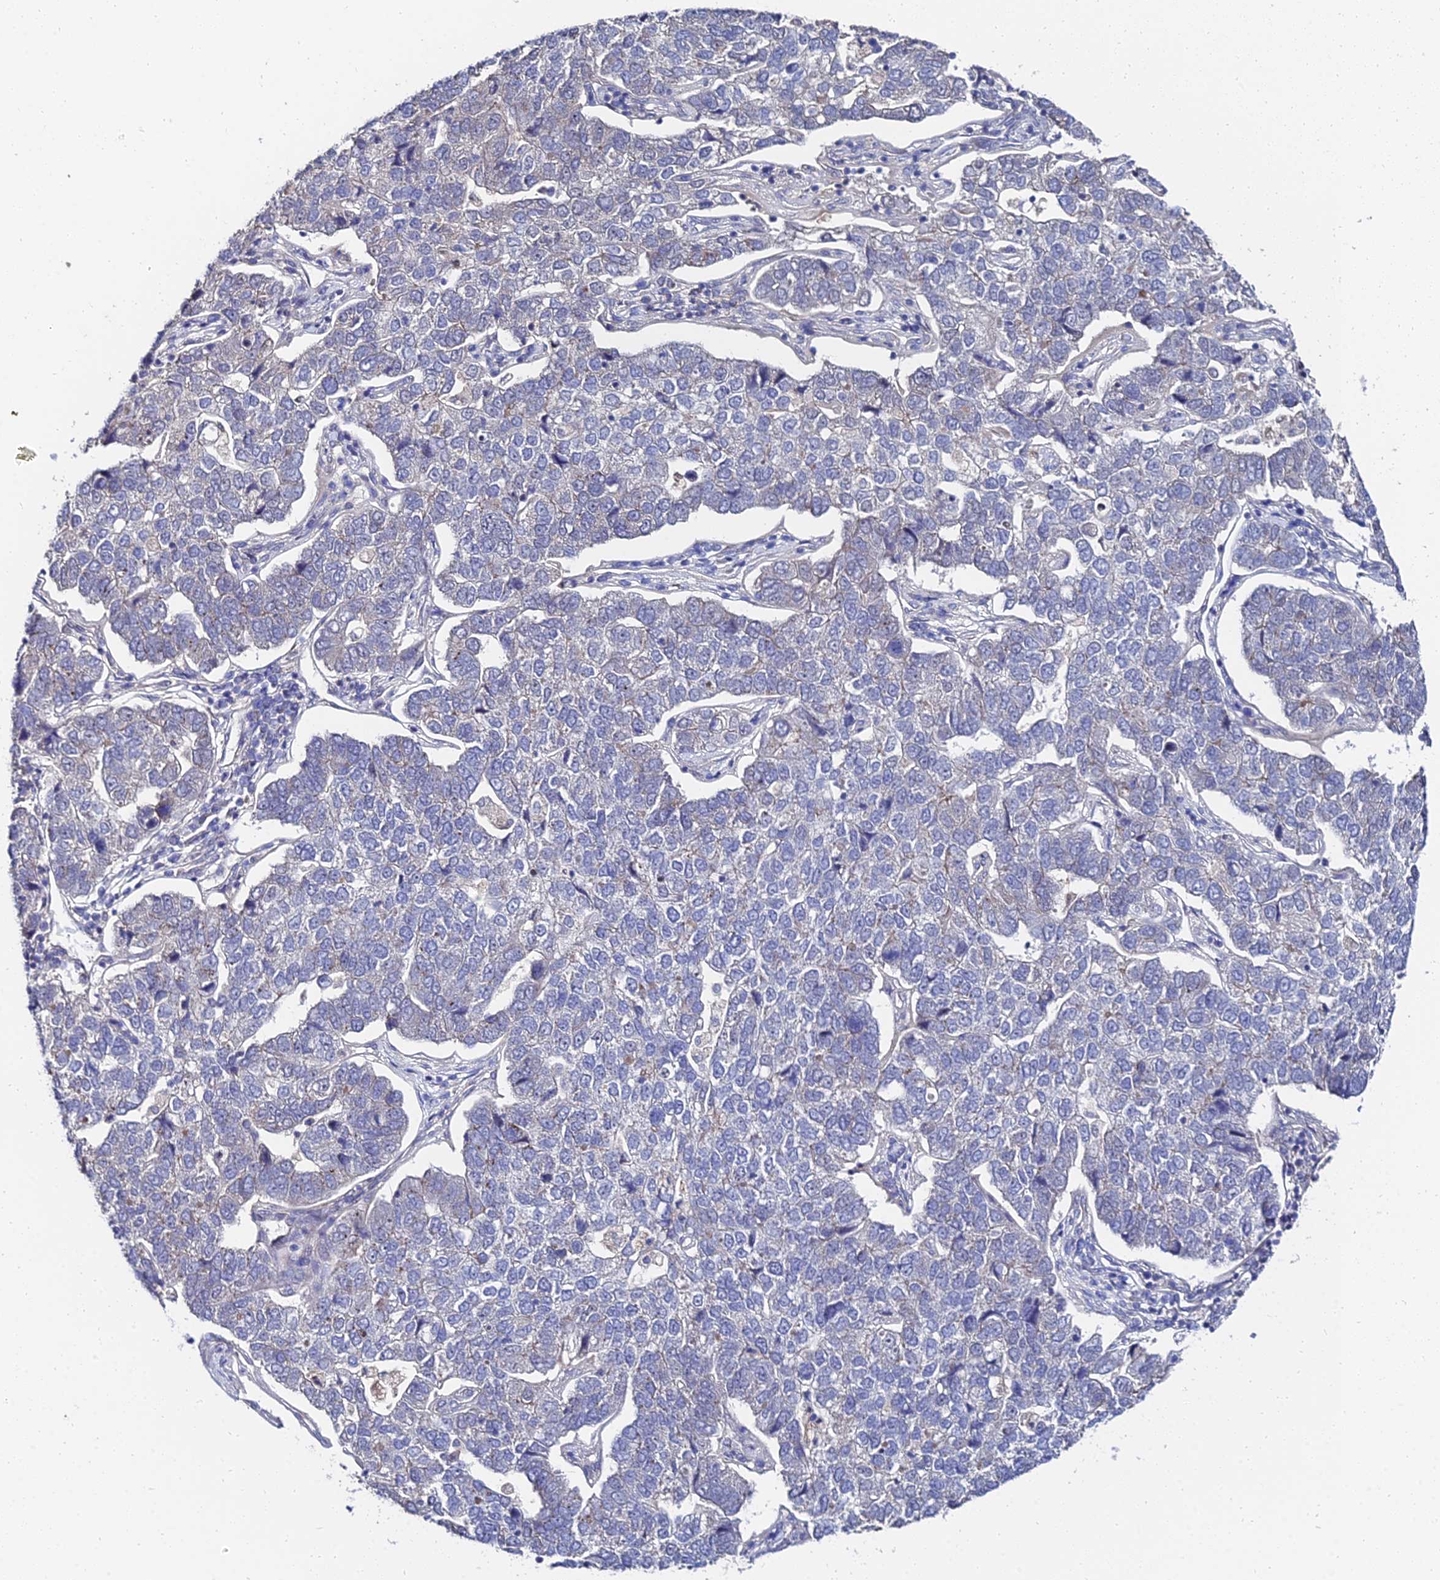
{"staining": {"intensity": "negative", "quantity": "none", "location": "none"}, "tissue": "pancreatic cancer", "cell_type": "Tumor cells", "image_type": "cancer", "snomed": [{"axis": "morphology", "description": "Adenocarcinoma, NOS"}, {"axis": "topography", "description": "Pancreas"}], "caption": "Human pancreatic cancer stained for a protein using immunohistochemistry (IHC) exhibits no staining in tumor cells.", "gene": "BORCS8", "patient": {"sex": "female", "age": 61}}